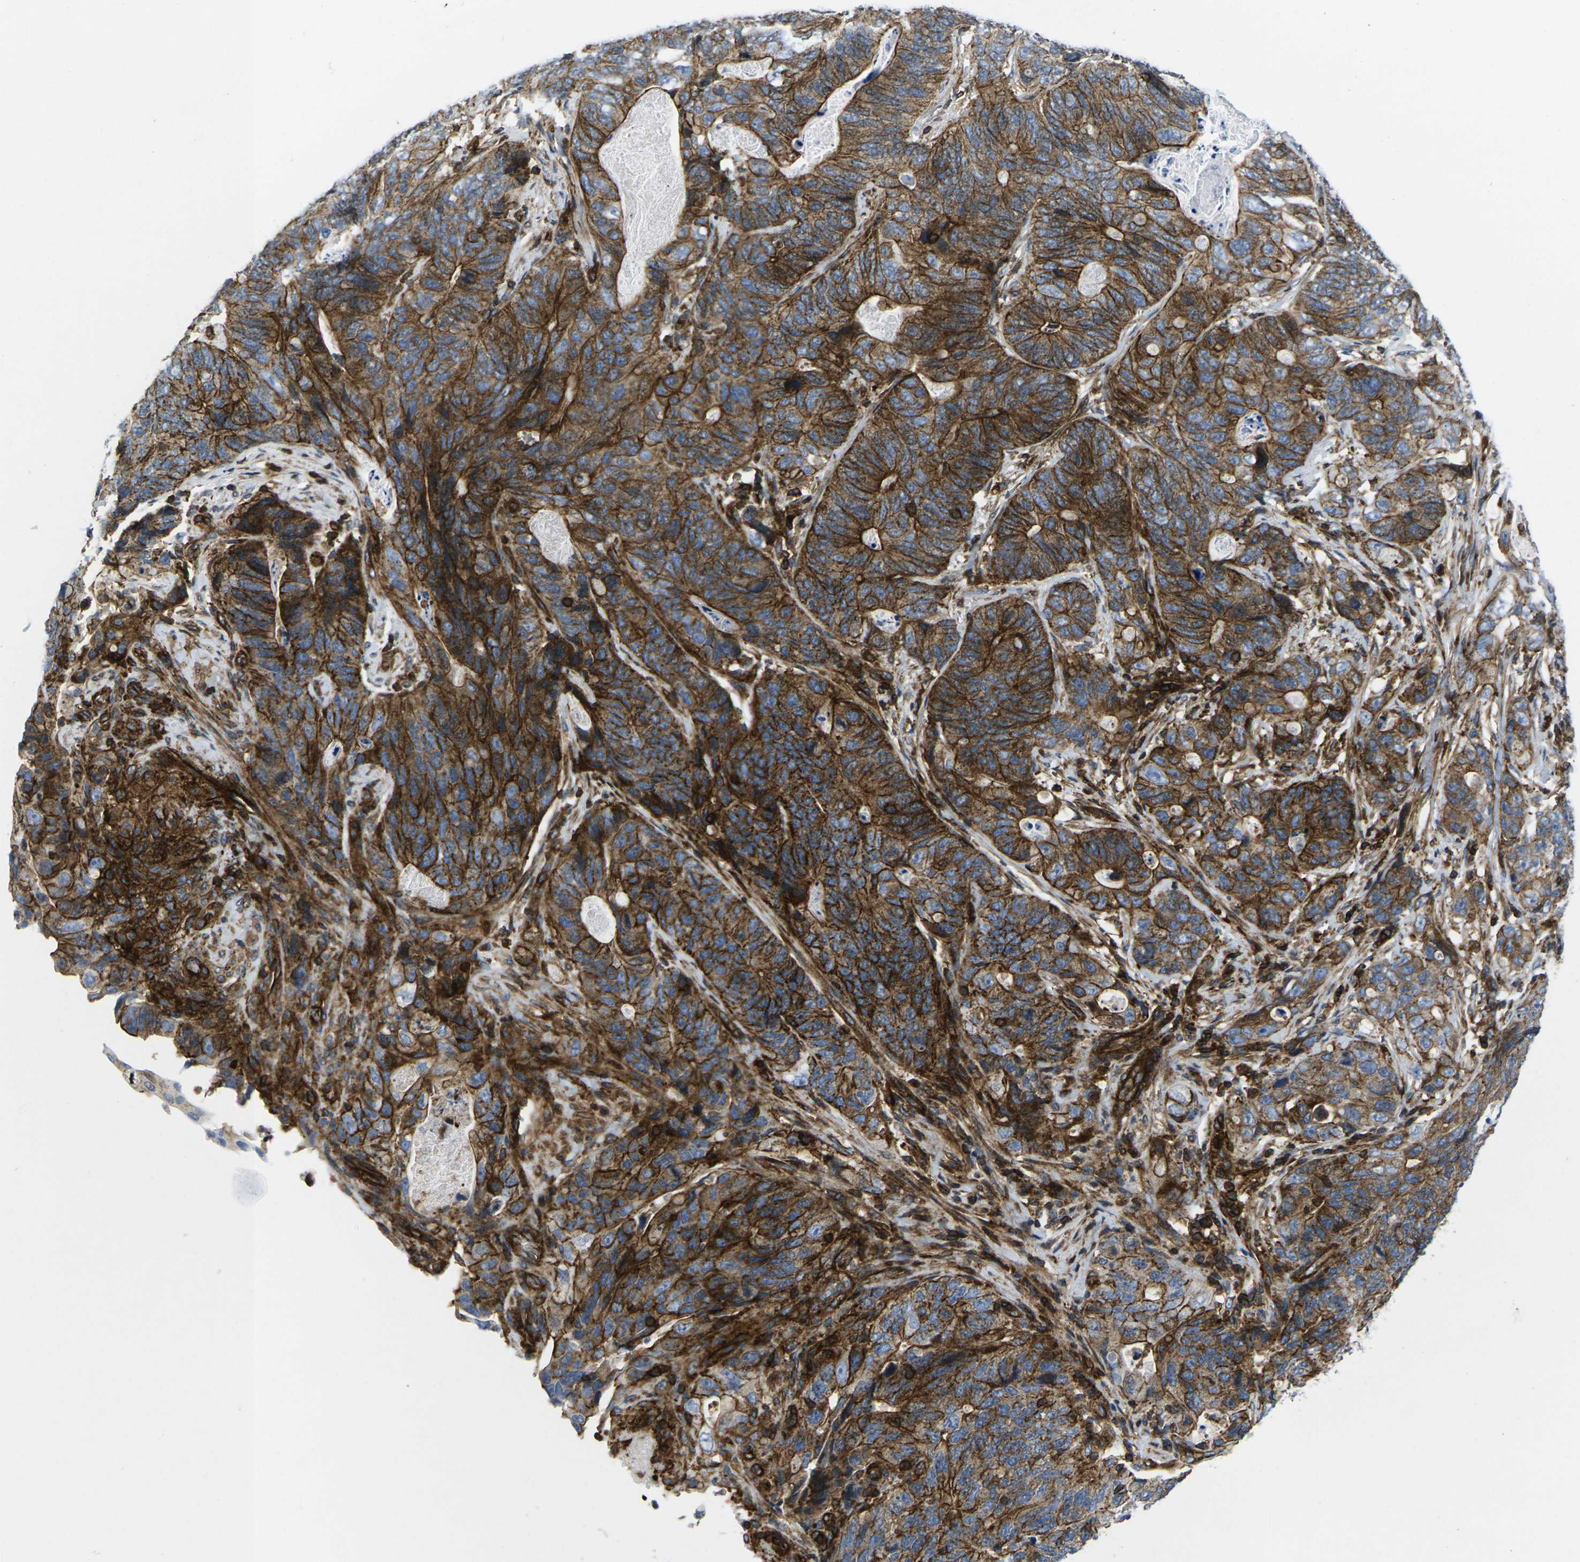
{"staining": {"intensity": "strong", "quantity": ">75%", "location": "cytoplasmic/membranous"}, "tissue": "stomach cancer", "cell_type": "Tumor cells", "image_type": "cancer", "snomed": [{"axis": "morphology", "description": "Adenocarcinoma, NOS"}, {"axis": "topography", "description": "Stomach"}], "caption": "Immunohistochemistry histopathology image of human stomach cancer (adenocarcinoma) stained for a protein (brown), which shows high levels of strong cytoplasmic/membranous positivity in about >75% of tumor cells.", "gene": "IQGAP1", "patient": {"sex": "female", "age": 89}}